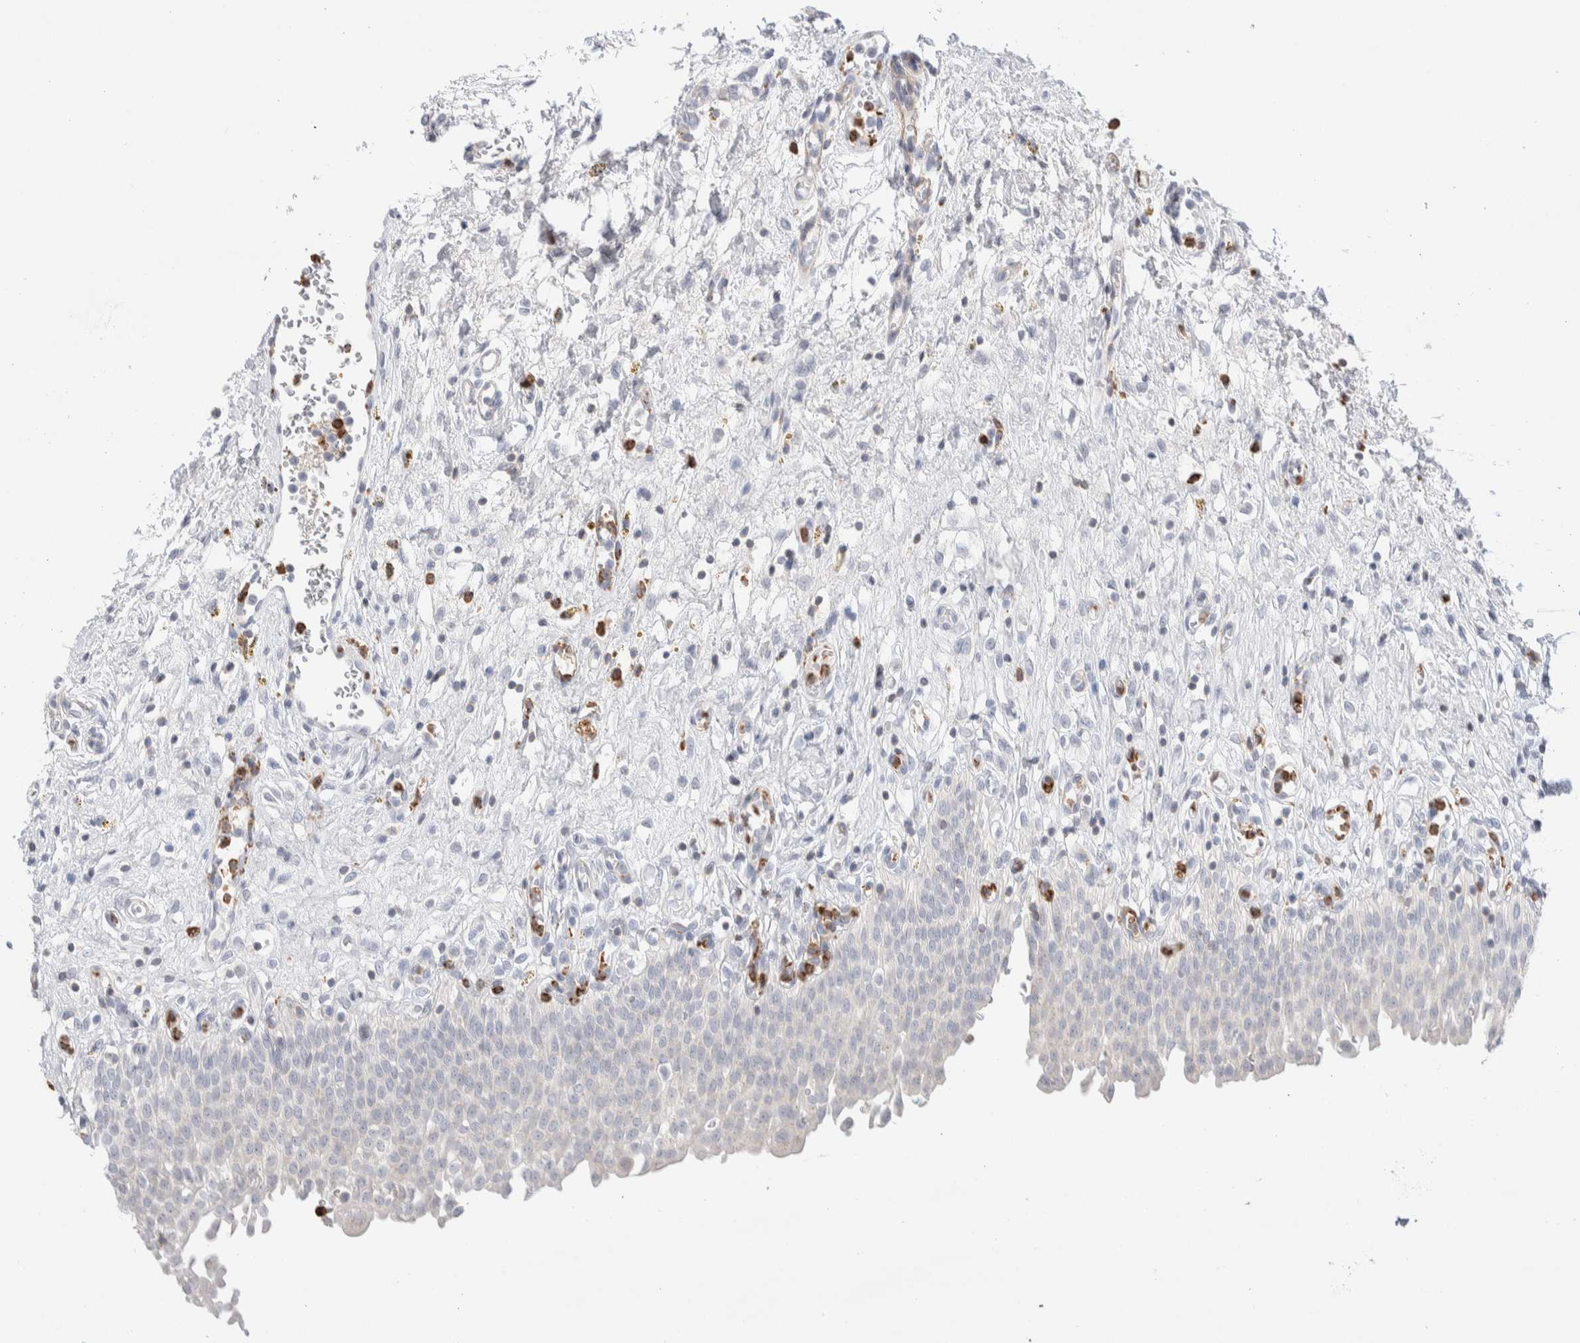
{"staining": {"intensity": "negative", "quantity": "none", "location": "none"}, "tissue": "urinary bladder", "cell_type": "Urothelial cells", "image_type": "normal", "snomed": [{"axis": "morphology", "description": "Urothelial carcinoma, High grade"}, {"axis": "topography", "description": "Urinary bladder"}], "caption": "Urothelial cells show no significant expression in unremarkable urinary bladder. (Stains: DAB immunohistochemistry (IHC) with hematoxylin counter stain, Microscopy: brightfield microscopy at high magnification).", "gene": "SEPTIN4", "patient": {"sex": "male", "age": 46}}